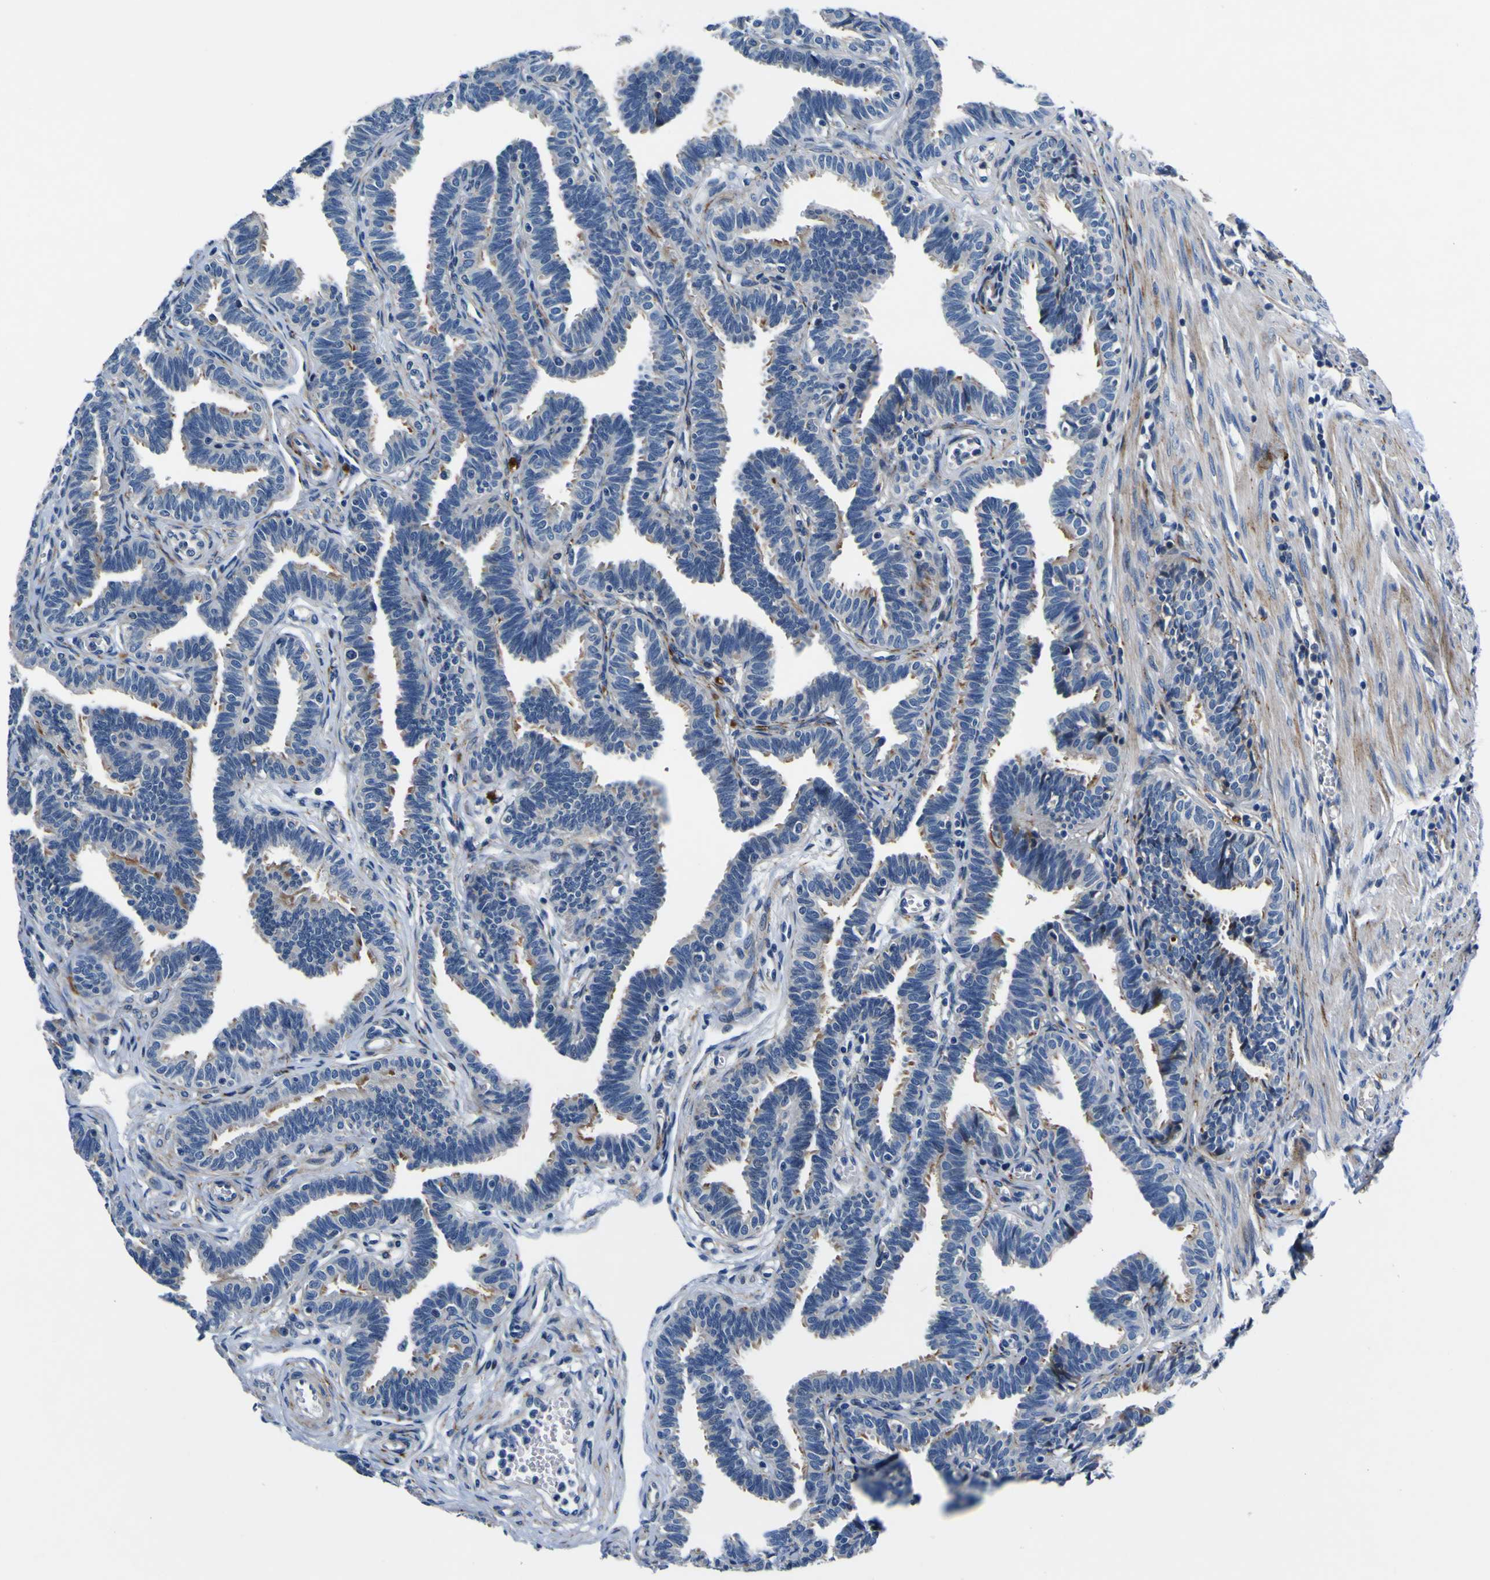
{"staining": {"intensity": "weak", "quantity": "25%-75%", "location": "cytoplasmic/membranous"}, "tissue": "fallopian tube", "cell_type": "Glandular cells", "image_type": "normal", "snomed": [{"axis": "morphology", "description": "Normal tissue, NOS"}, {"axis": "topography", "description": "Fallopian tube"}, {"axis": "topography", "description": "Ovary"}], "caption": "Protein expression analysis of unremarkable fallopian tube displays weak cytoplasmic/membranous positivity in approximately 25%-75% of glandular cells.", "gene": "AGAP3", "patient": {"sex": "female", "age": 23}}